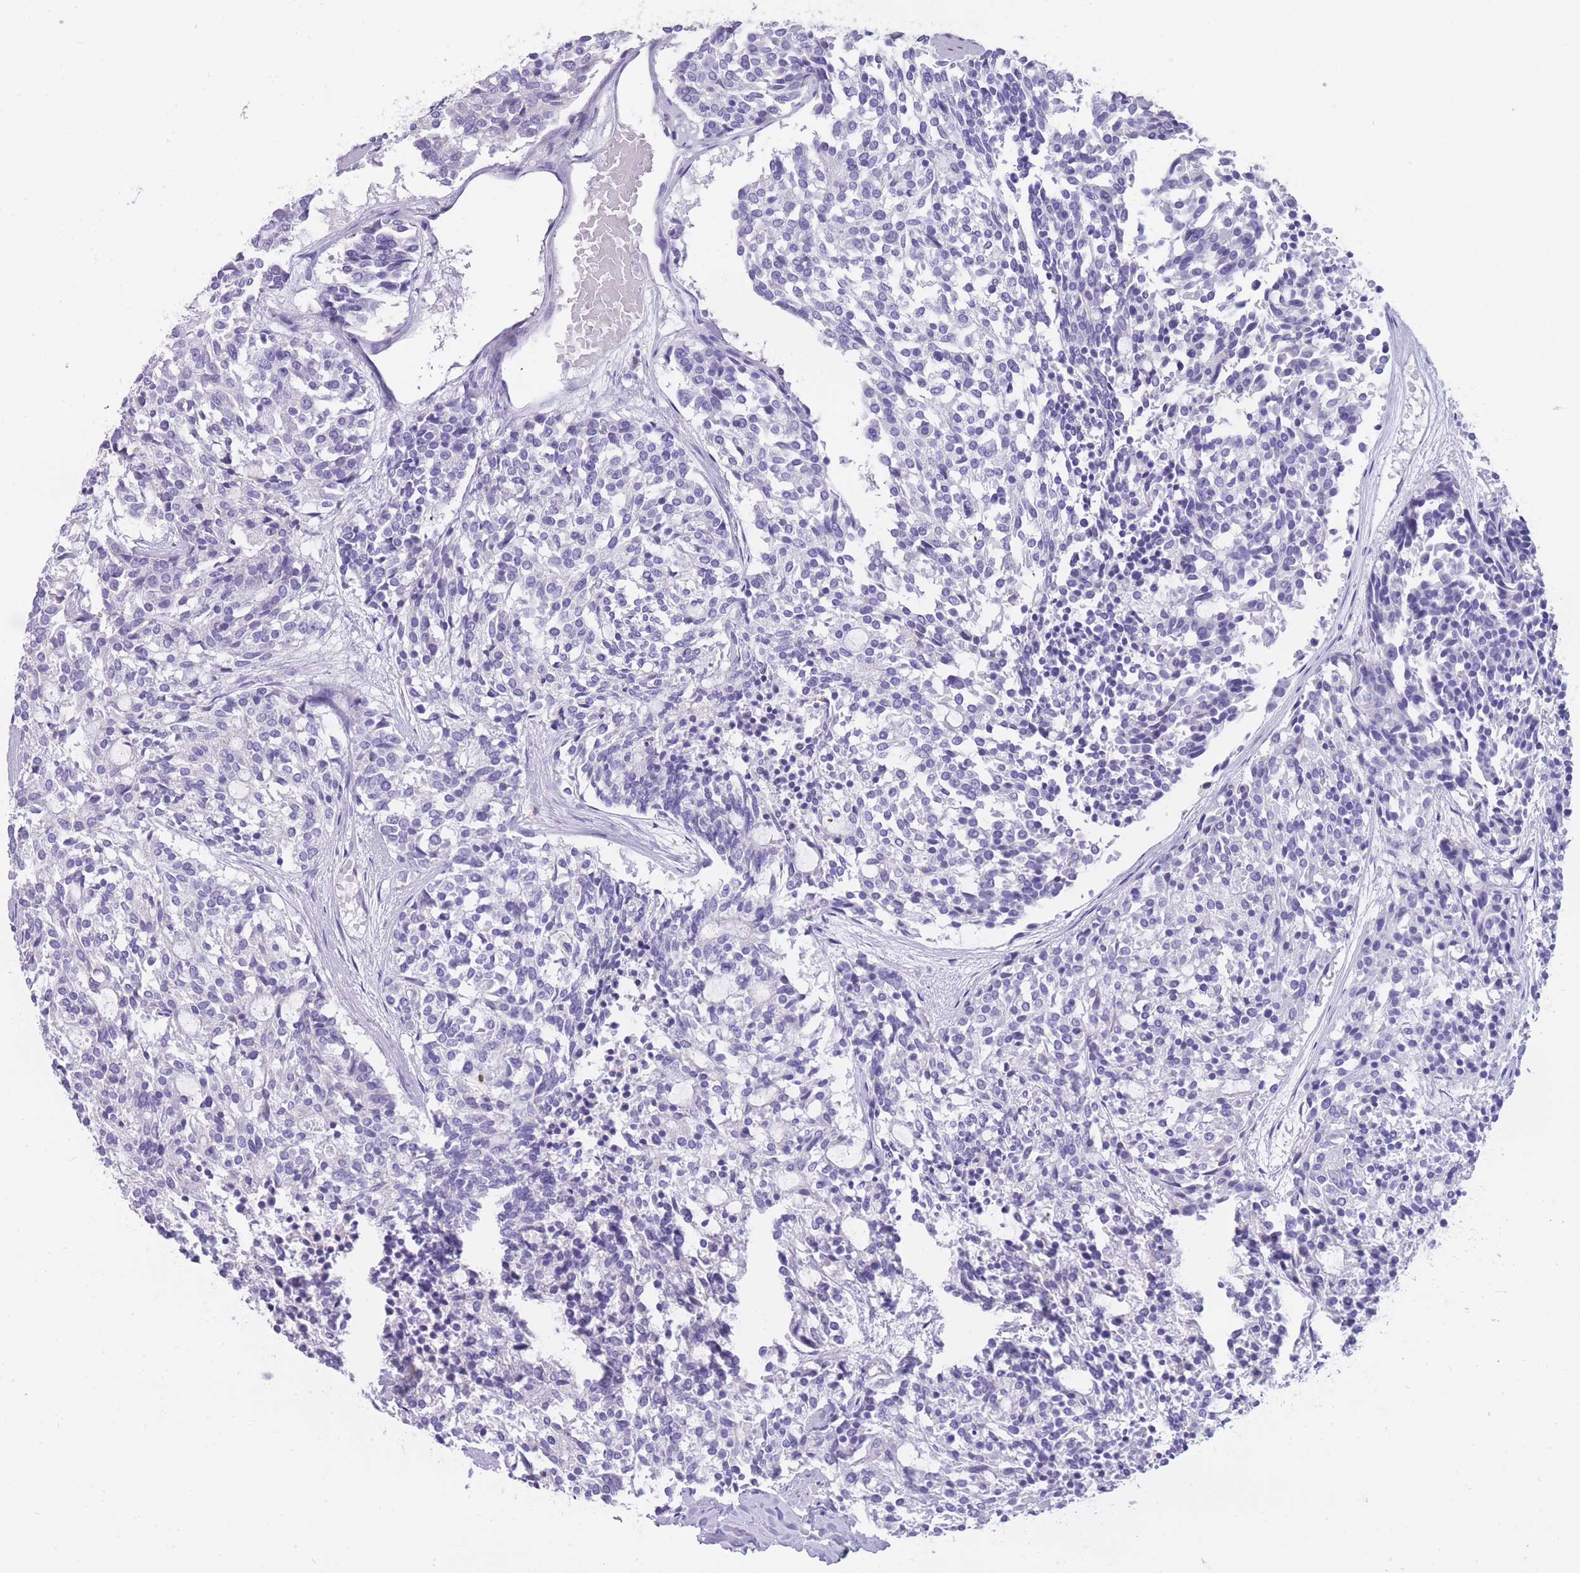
{"staining": {"intensity": "negative", "quantity": "none", "location": "none"}, "tissue": "carcinoid", "cell_type": "Tumor cells", "image_type": "cancer", "snomed": [{"axis": "morphology", "description": "Carcinoid, malignant, NOS"}, {"axis": "topography", "description": "Pancreas"}], "caption": "Immunohistochemistry (IHC) photomicrograph of neoplastic tissue: human carcinoid stained with DAB (3,3'-diaminobenzidine) displays no significant protein staining in tumor cells.", "gene": "ZNF662", "patient": {"sex": "female", "age": 54}}